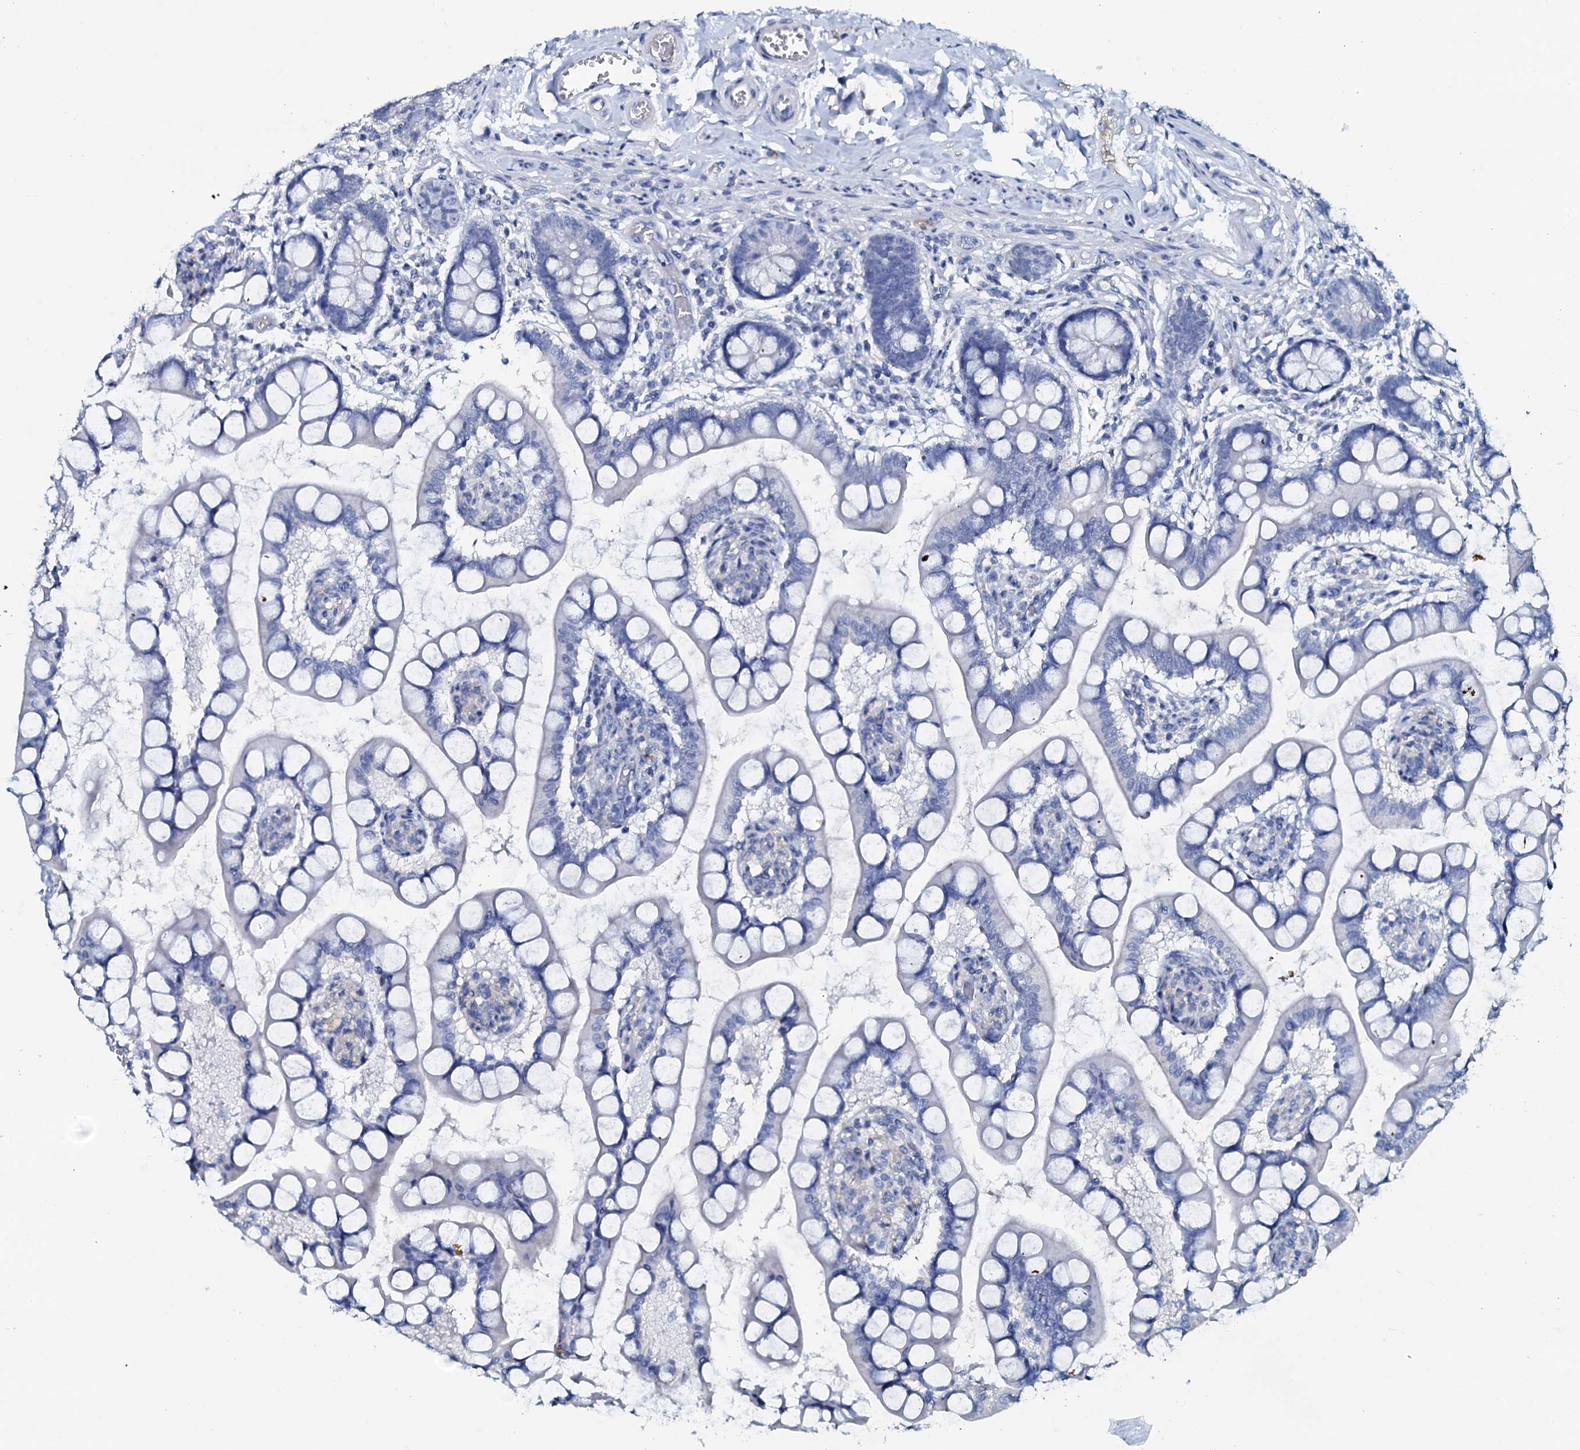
{"staining": {"intensity": "negative", "quantity": "none", "location": "none"}, "tissue": "small intestine", "cell_type": "Glandular cells", "image_type": "normal", "snomed": [{"axis": "morphology", "description": "Normal tissue, NOS"}, {"axis": "topography", "description": "Small intestine"}], "caption": "There is no significant staining in glandular cells of small intestine. (DAB IHC with hematoxylin counter stain).", "gene": "AMER2", "patient": {"sex": "male", "age": 52}}